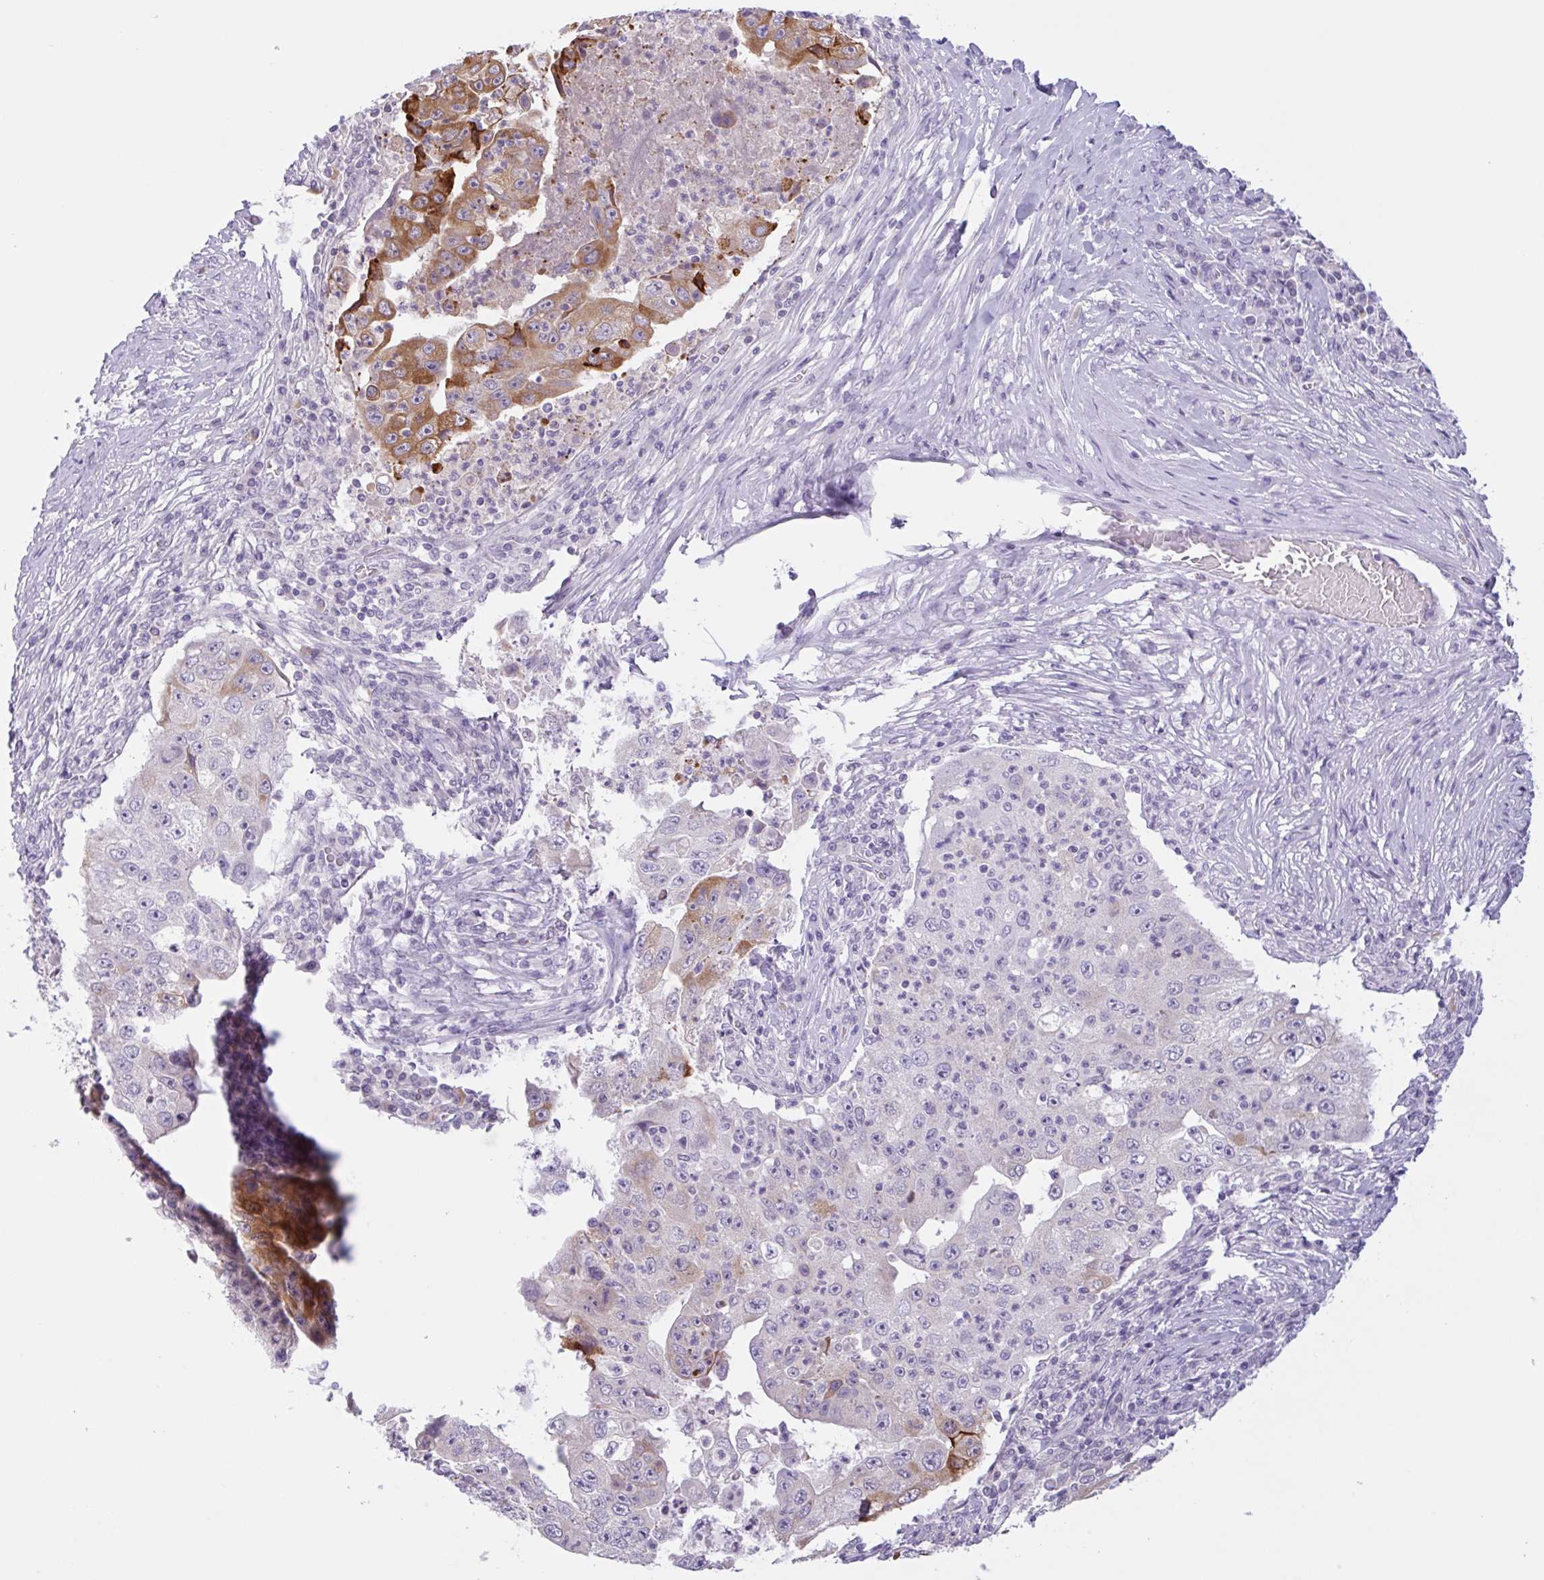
{"staining": {"intensity": "moderate", "quantity": "<25%", "location": "cytoplasmic/membranous"}, "tissue": "lung cancer", "cell_type": "Tumor cells", "image_type": "cancer", "snomed": [{"axis": "morphology", "description": "Squamous cell carcinoma, NOS"}, {"axis": "topography", "description": "Lung"}], "caption": "High-power microscopy captured an immunohistochemistry photomicrograph of lung cancer, revealing moderate cytoplasmic/membranous expression in about <25% of tumor cells. The protein of interest is stained brown, and the nuclei are stained in blue (DAB (3,3'-diaminobenzidine) IHC with brightfield microscopy, high magnification).", "gene": "CTSE", "patient": {"sex": "male", "age": 64}}